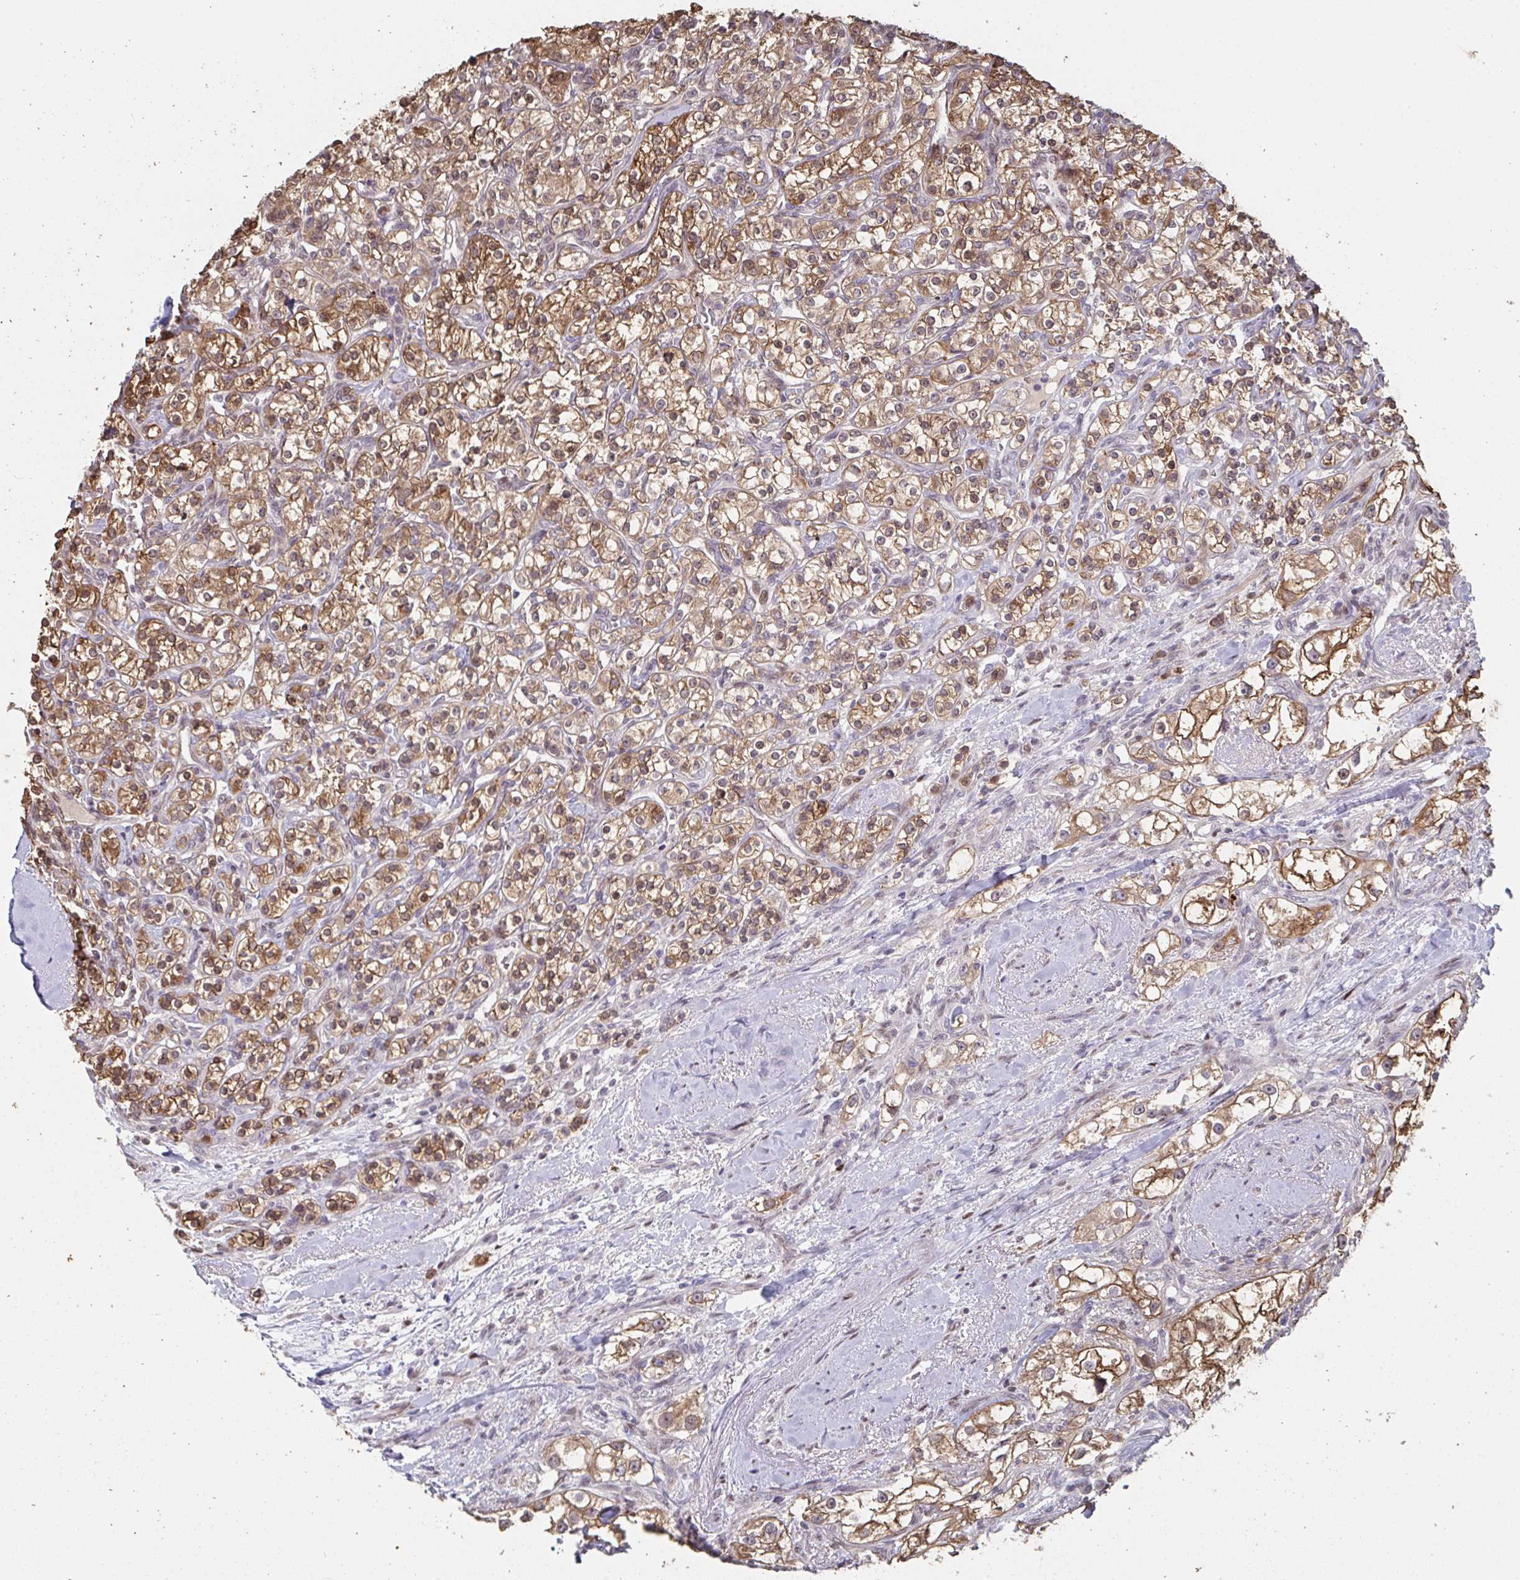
{"staining": {"intensity": "moderate", "quantity": ">75%", "location": "cytoplasmic/membranous"}, "tissue": "renal cancer", "cell_type": "Tumor cells", "image_type": "cancer", "snomed": [{"axis": "morphology", "description": "Adenocarcinoma, NOS"}, {"axis": "topography", "description": "Kidney"}], "caption": "Immunohistochemical staining of human renal cancer (adenocarcinoma) exhibits medium levels of moderate cytoplasmic/membranous protein positivity in approximately >75% of tumor cells.", "gene": "ACD", "patient": {"sex": "male", "age": 77}}